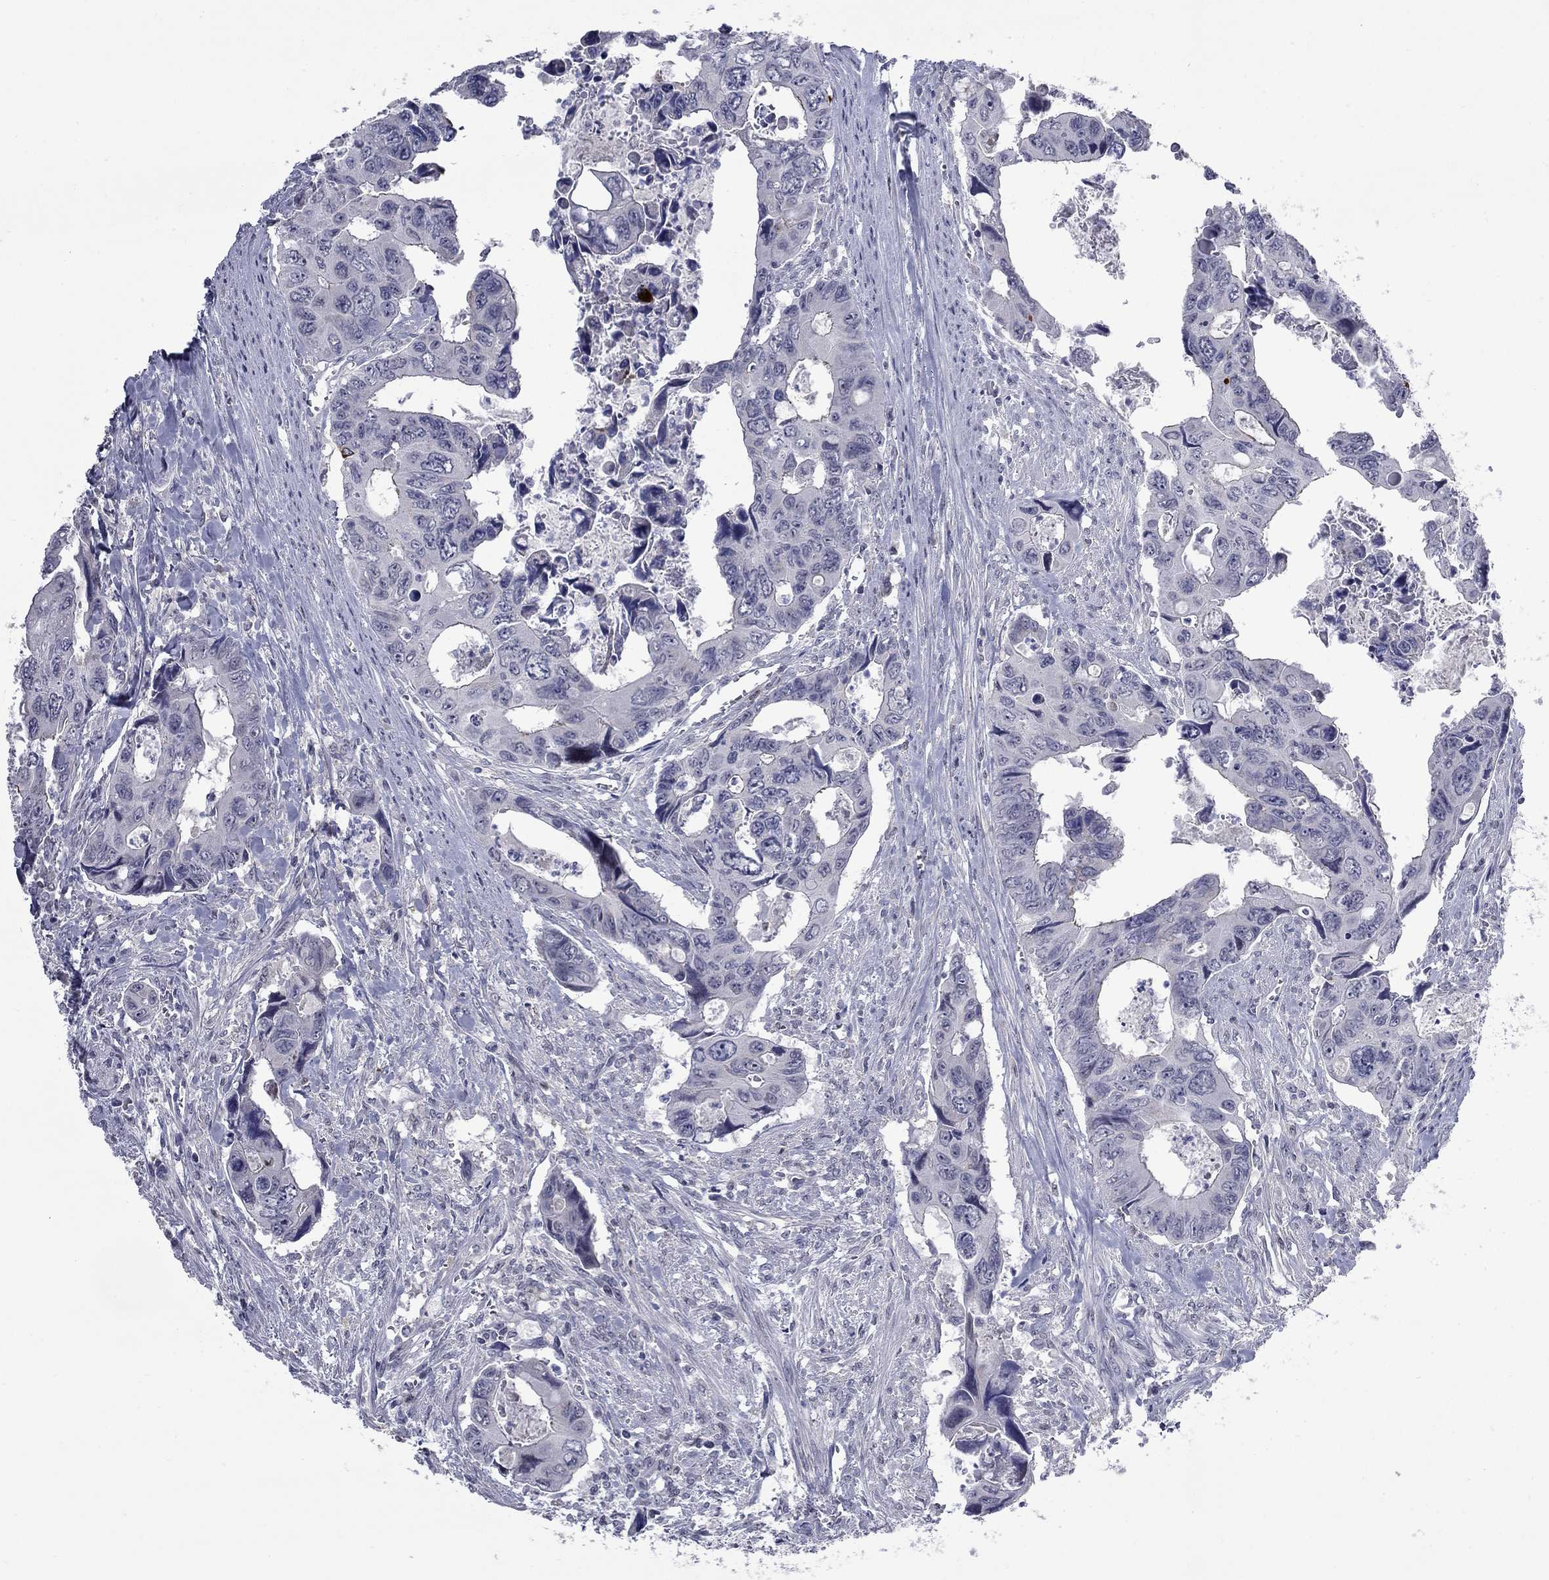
{"staining": {"intensity": "negative", "quantity": "none", "location": "none"}, "tissue": "colorectal cancer", "cell_type": "Tumor cells", "image_type": "cancer", "snomed": [{"axis": "morphology", "description": "Adenocarcinoma, NOS"}, {"axis": "topography", "description": "Rectum"}], "caption": "The photomicrograph shows no staining of tumor cells in adenocarcinoma (colorectal).", "gene": "HTR4", "patient": {"sex": "male", "age": 62}}